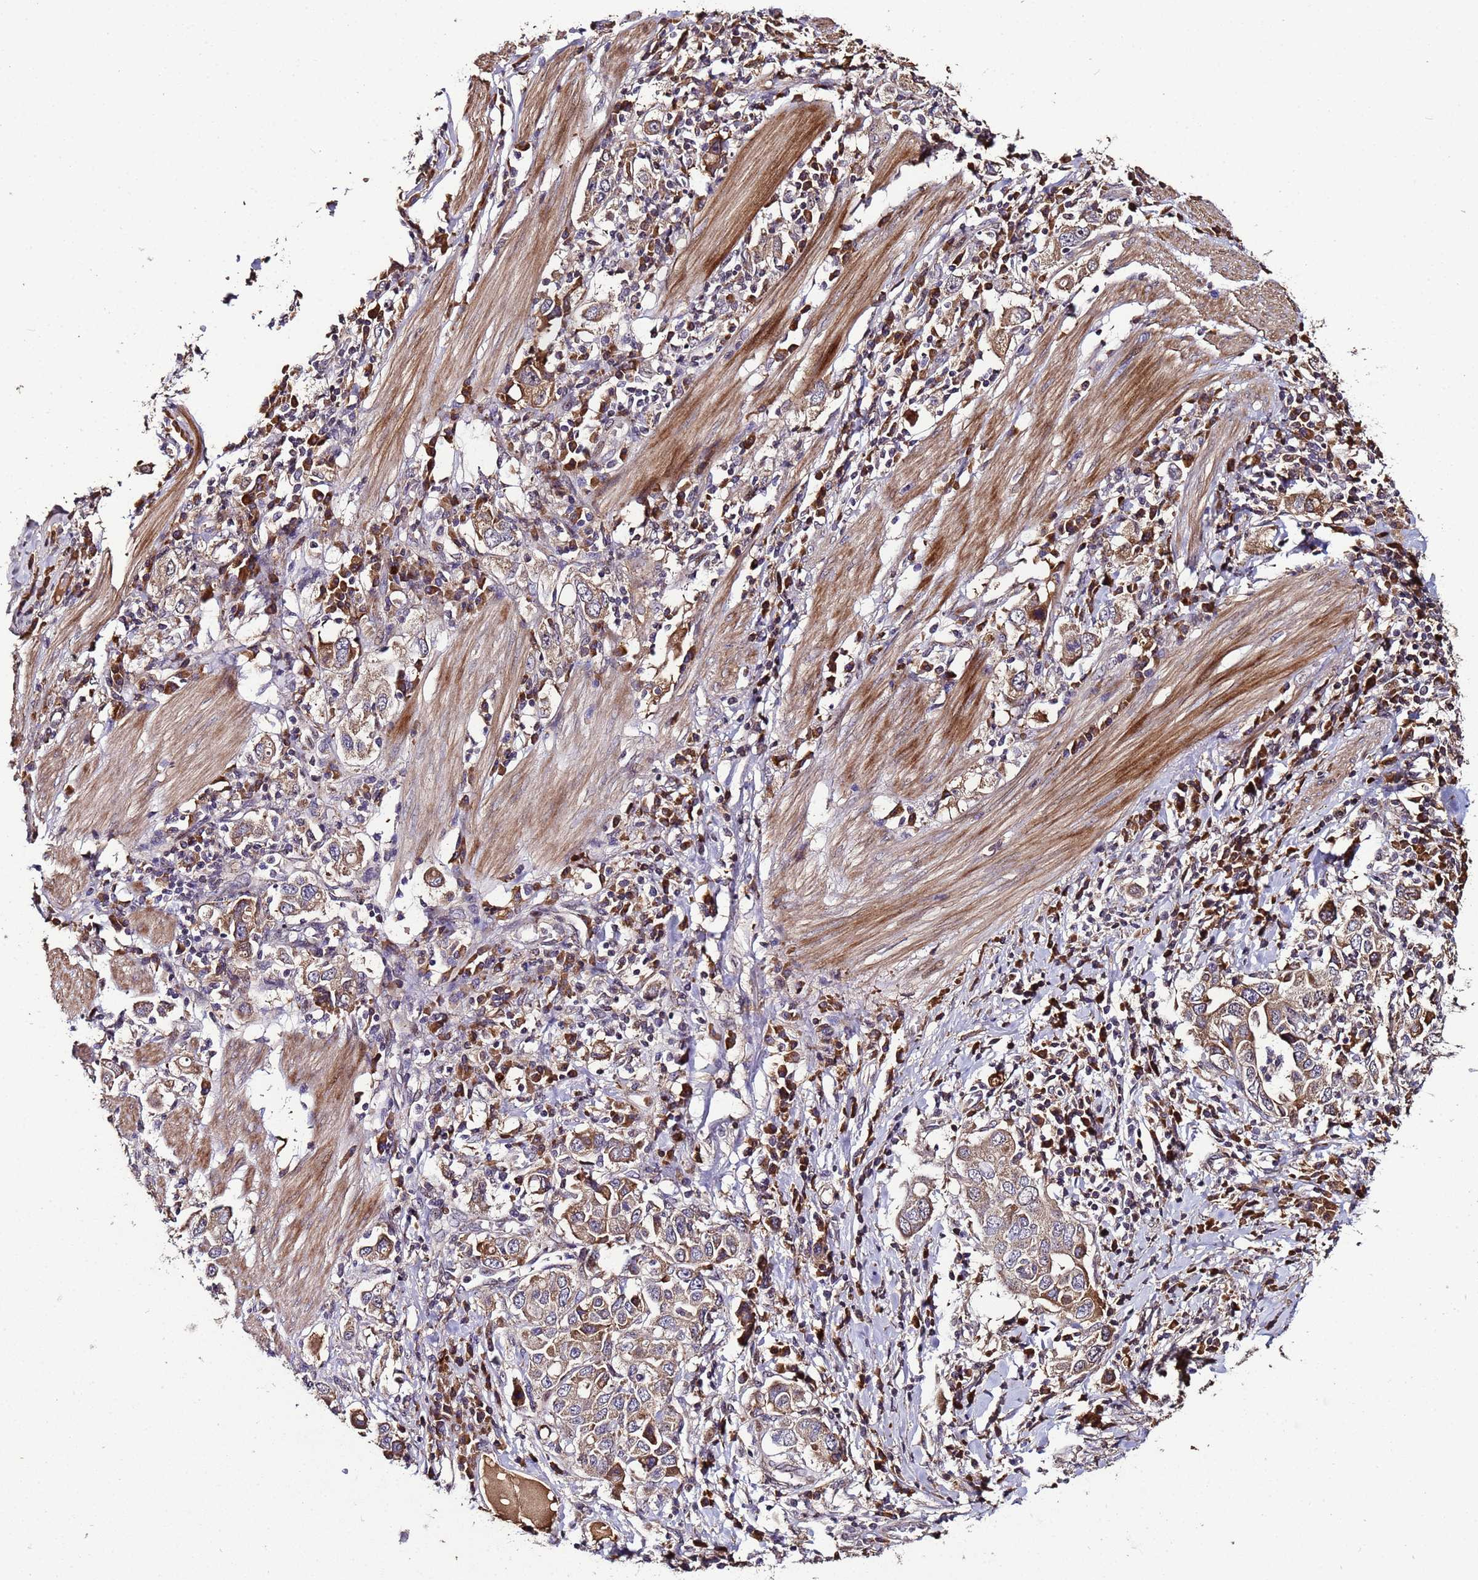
{"staining": {"intensity": "moderate", "quantity": ">75%", "location": "cytoplasmic/membranous"}, "tissue": "stomach cancer", "cell_type": "Tumor cells", "image_type": "cancer", "snomed": [{"axis": "morphology", "description": "Adenocarcinoma, NOS"}, {"axis": "topography", "description": "Stomach, upper"}], "caption": "A high-resolution image shows immunohistochemistry (IHC) staining of adenocarcinoma (stomach), which exhibits moderate cytoplasmic/membranous positivity in approximately >75% of tumor cells. Ihc stains the protein of interest in brown and the nuclei are stained blue.", "gene": "WNK4", "patient": {"sex": "male", "age": 62}}